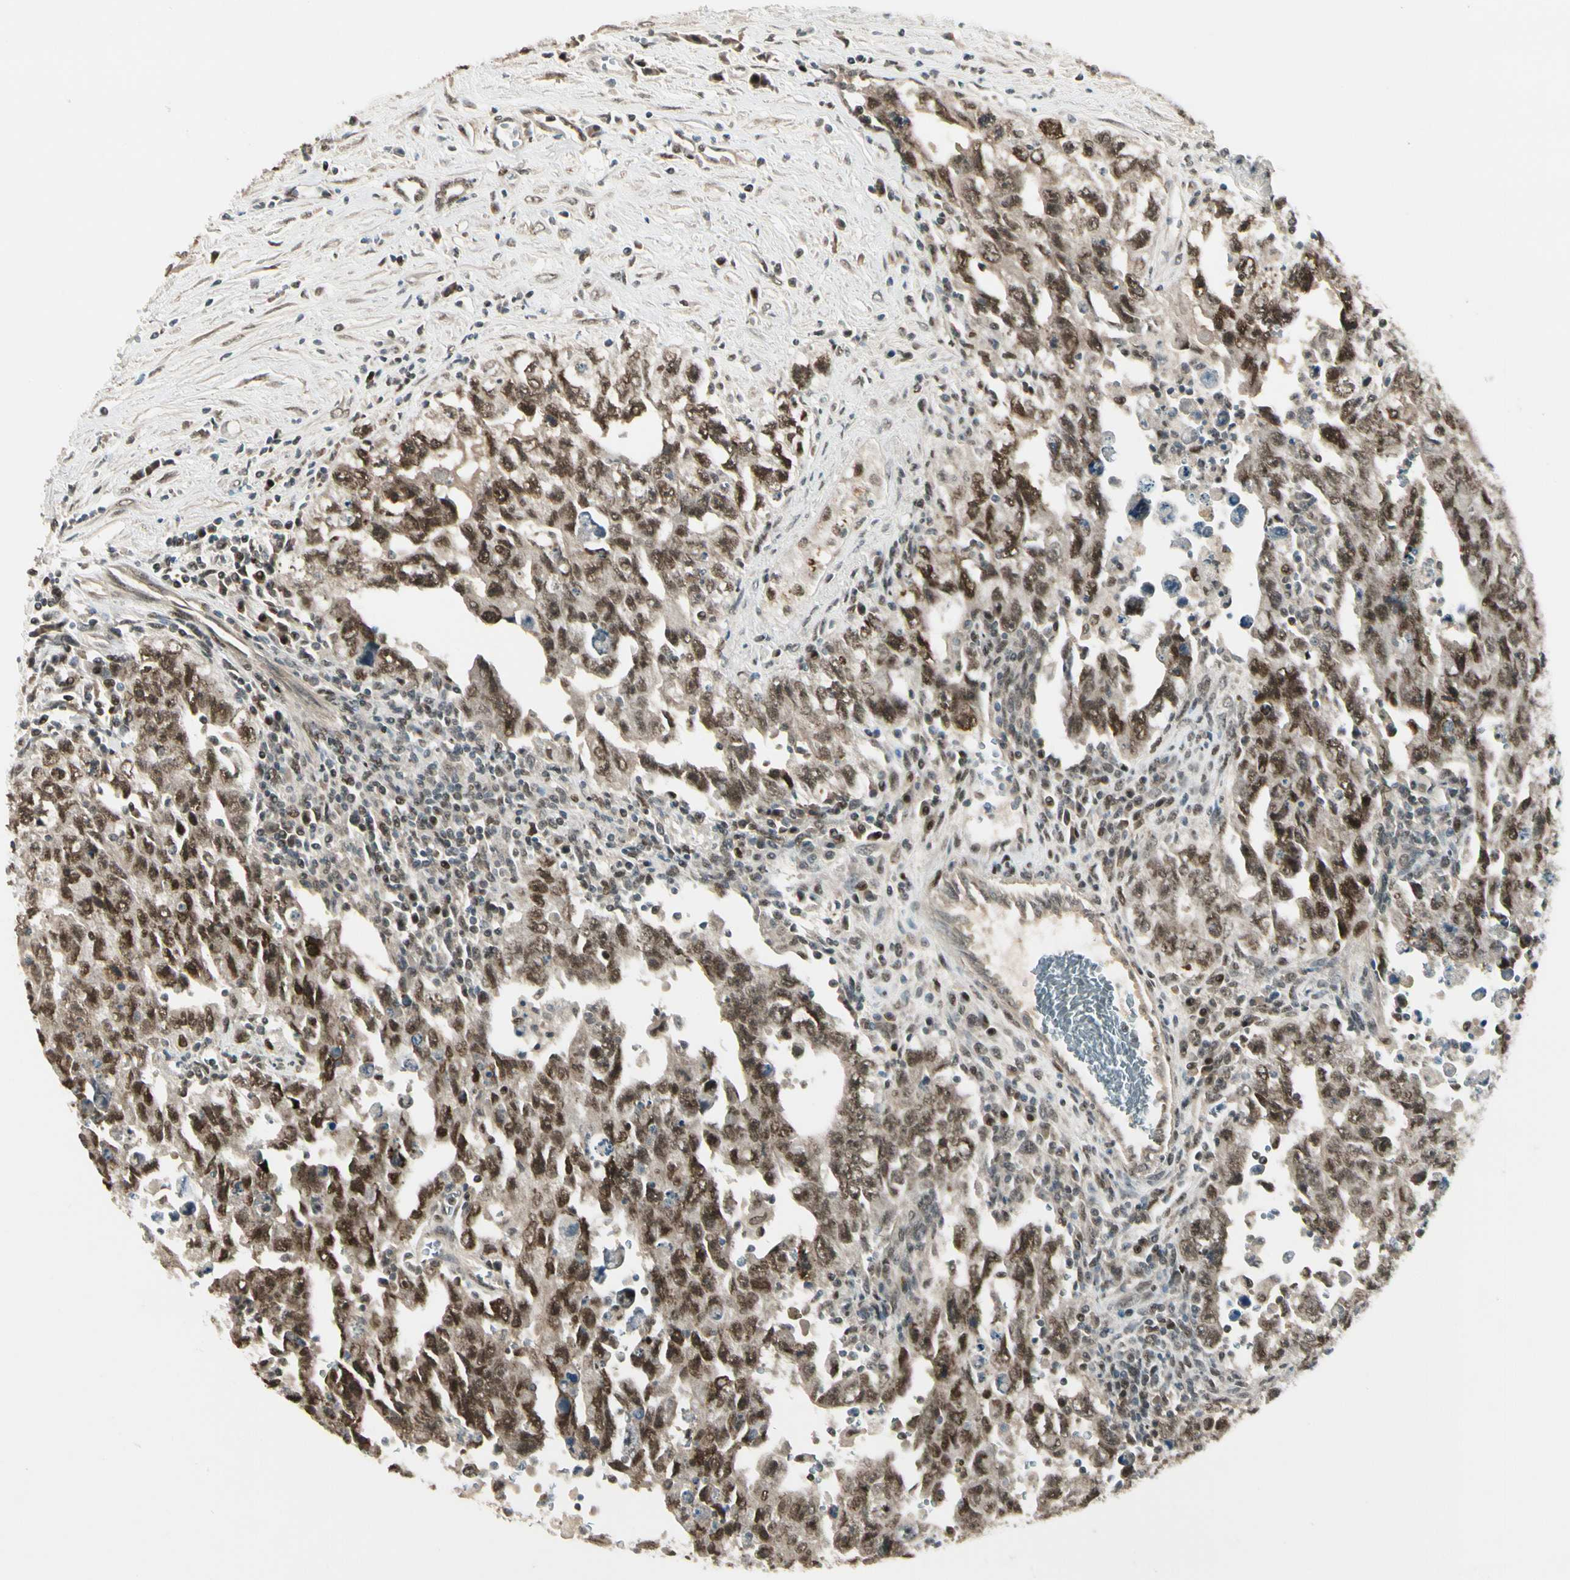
{"staining": {"intensity": "strong", "quantity": ">75%", "location": "nuclear"}, "tissue": "testis cancer", "cell_type": "Tumor cells", "image_type": "cancer", "snomed": [{"axis": "morphology", "description": "Carcinoma, Embryonal, NOS"}, {"axis": "topography", "description": "Testis"}], "caption": "A brown stain labels strong nuclear positivity of a protein in human testis cancer (embryonal carcinoma) tumor cells. (Brightfield microscopy of DAB IHC at high magnification).", "gene": "GTF3A", "patient": {"sex": "male", "age": 28}}